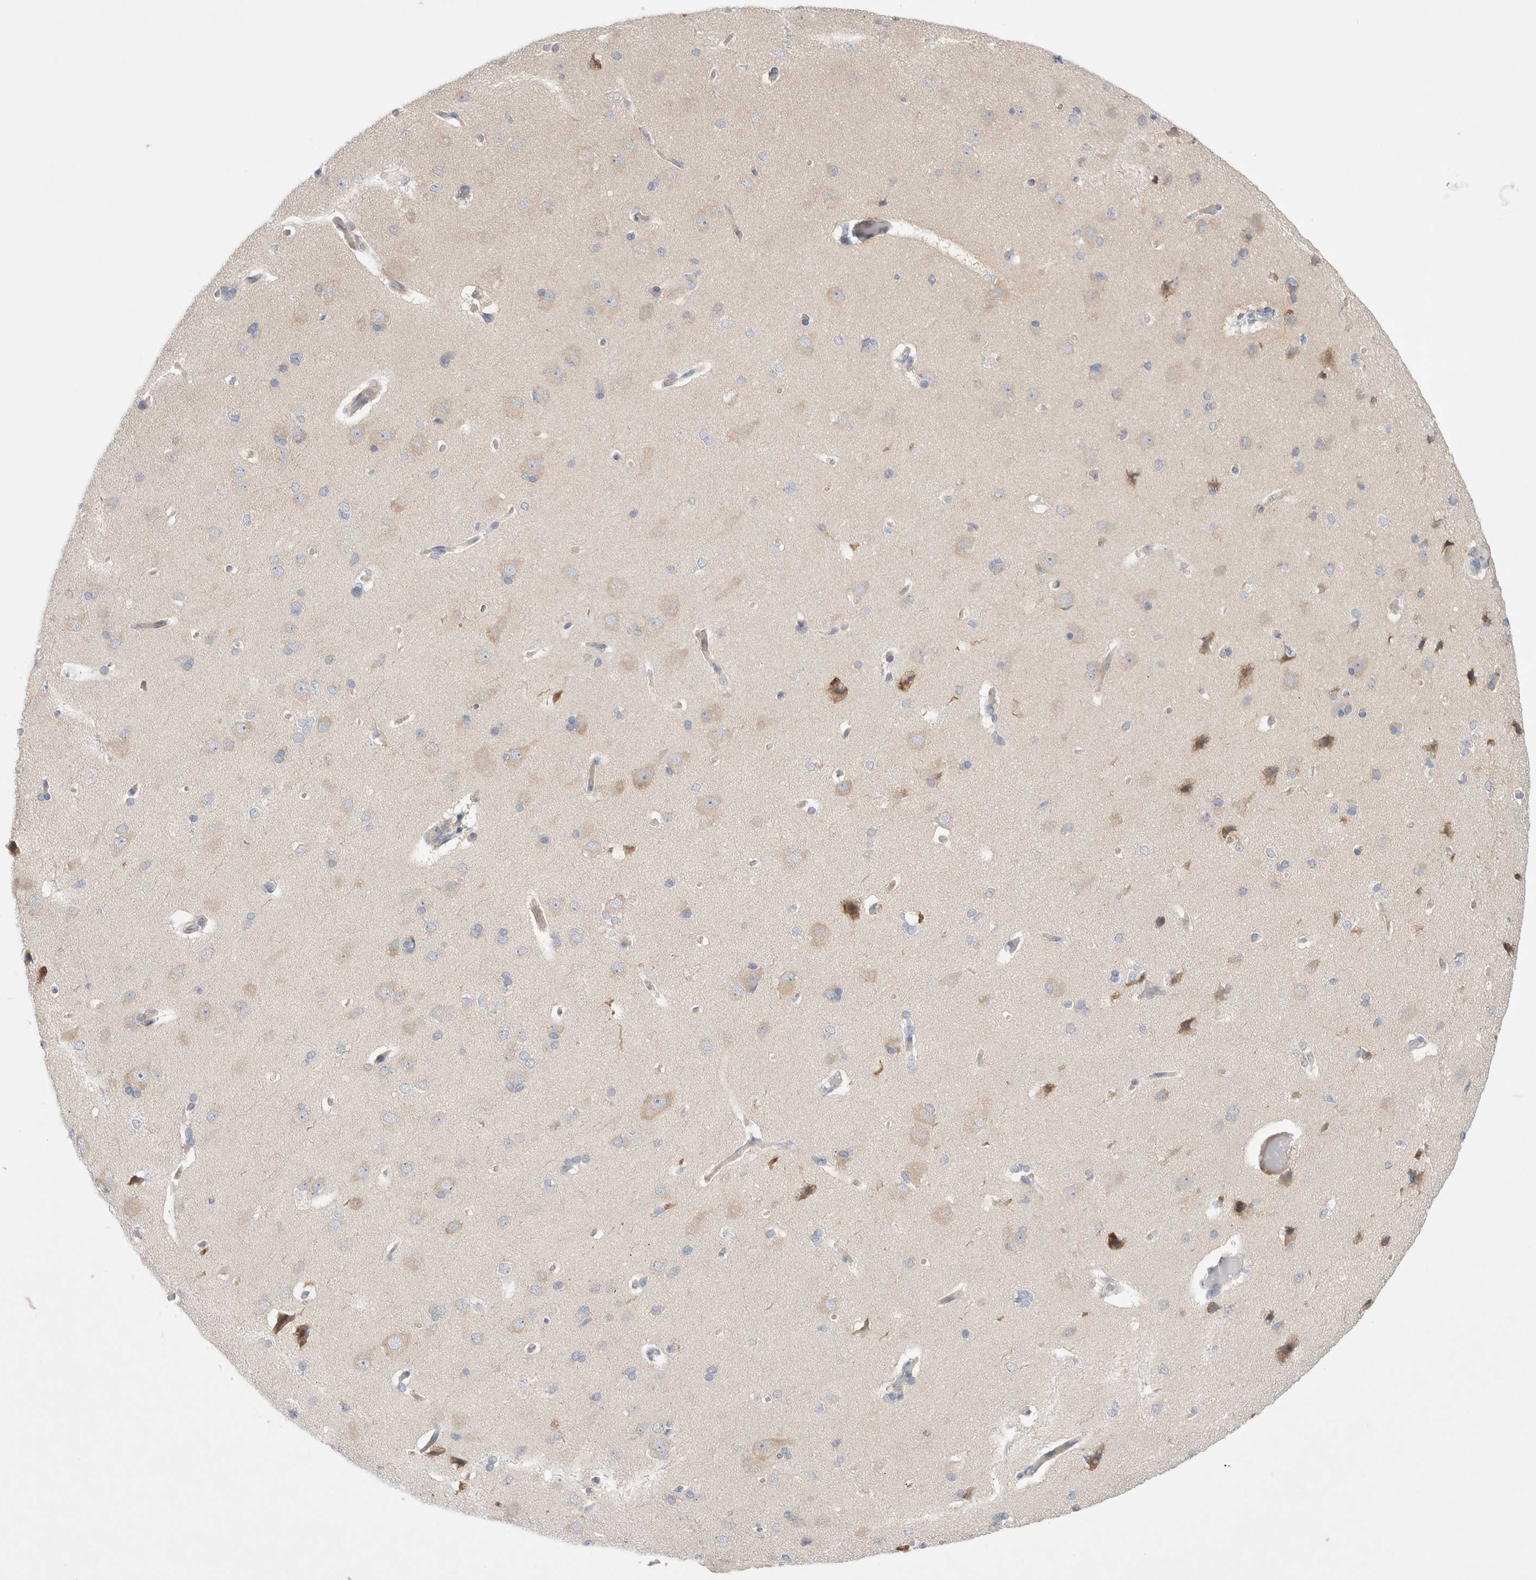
{"staining": {"intensity": "negative", "quantity": "none", "location": "none"}, "tissue": "cerebral cortex", "cell_type": "Endothelial cells", "image_type": "normal", "snomed": [{"axis": "morphology", "description": "Normal tissue, NOS"}, {"axis": "topography", "description": "Cerebral cortex"}], "caption": "Immunohistochemical staining of unremarkable human cerebral cortex demonstrates no significant expression in endothelial cells. (DAB (3,3'-diaminobenzidine) IHC with hematoxylin counter stain).", "gene": "RBM12B", "patient": {"sex": "male", "age": 62}}